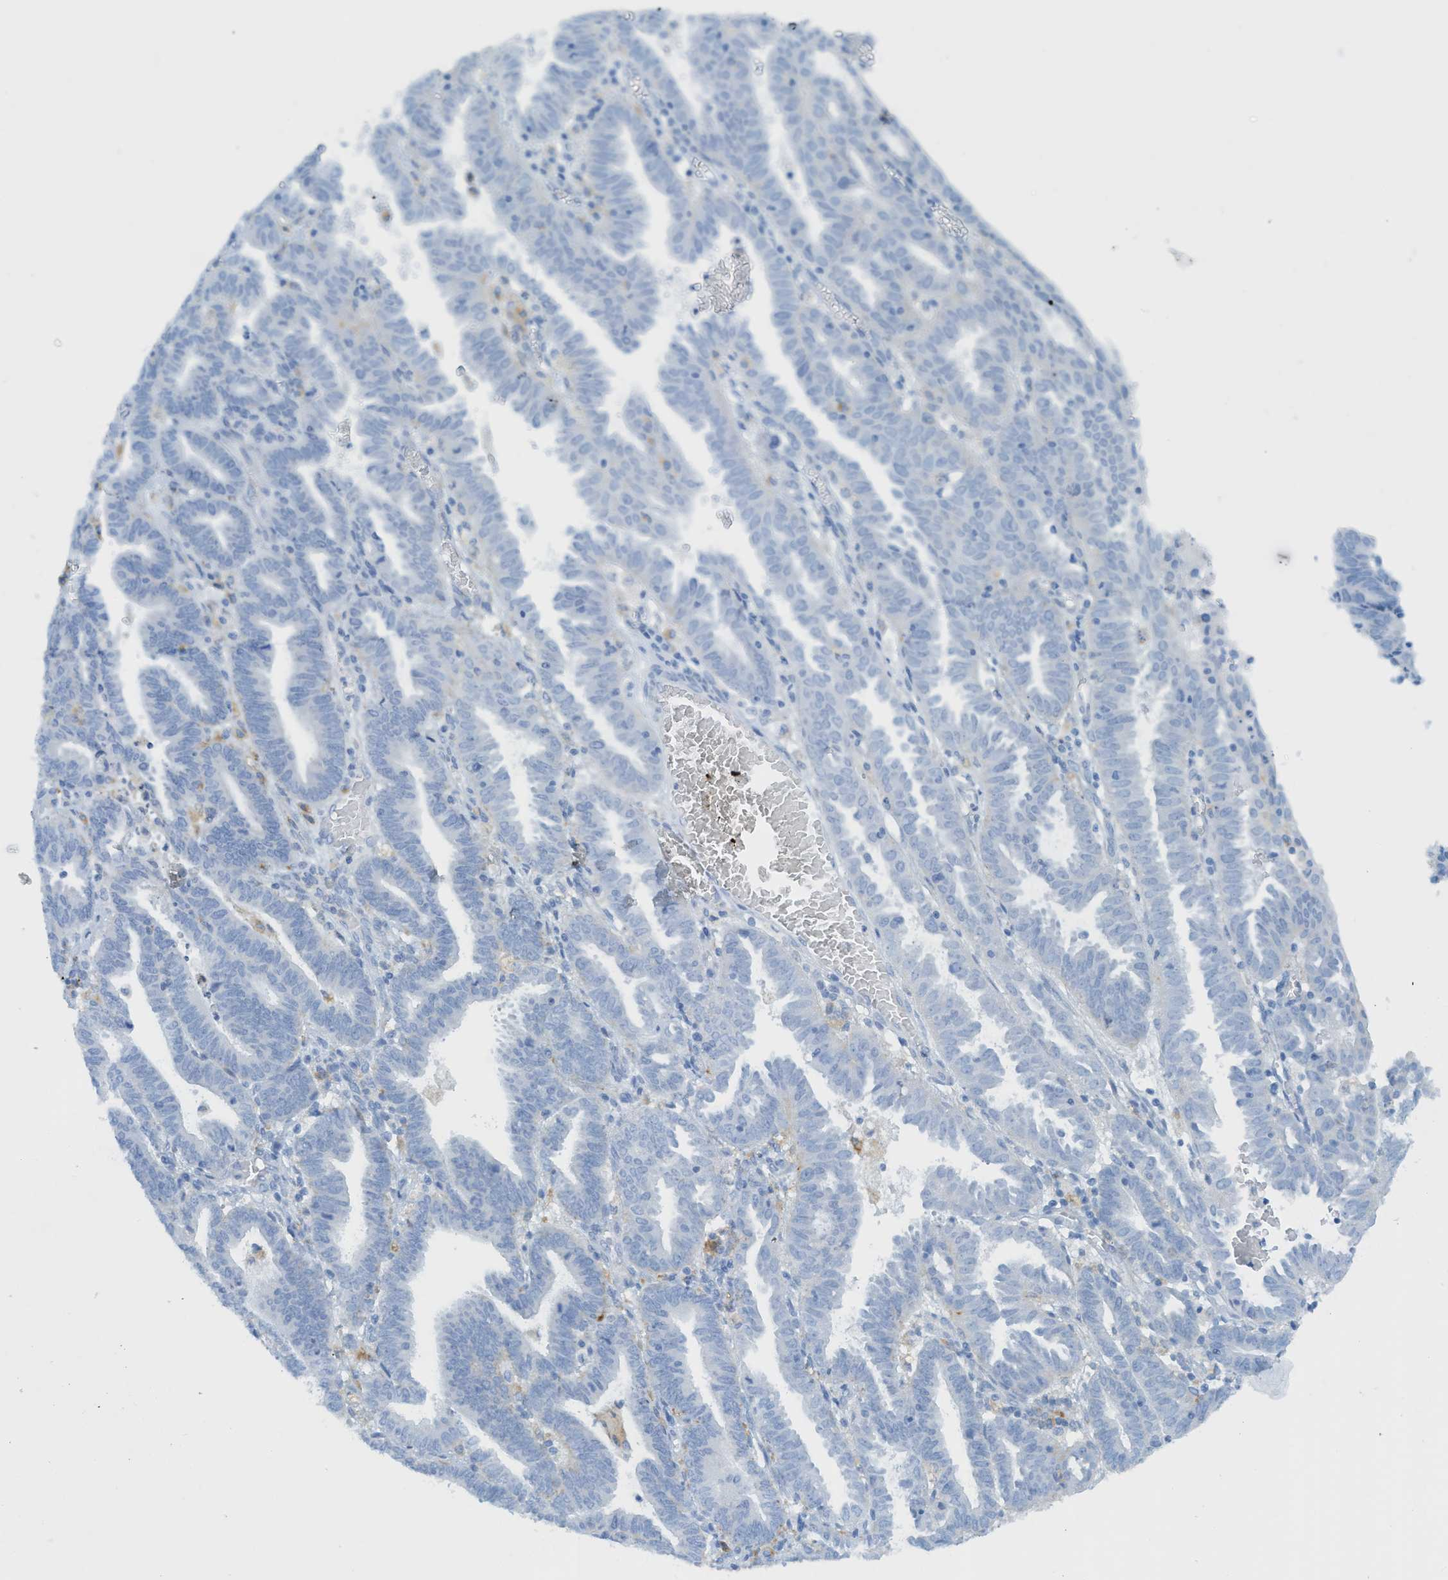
{"staining": {"intensity": "negative", "quantity": "none", "location": "none"}, "tissue": "endometrial cancer", "cell_type": "Tumor cells", "image_type": "cancer", "snomed": [{"axis": "morphology", "description": "Adenocarcinoma, NOS"}, {"axis": "topography", "description": "Uterus"}], "caption": "Human endometrial cancer stained for a protein using immunohistochemistry exhibits no staining in tumor cells.", "gene": "C21orf62", "patient": {"sex": "female", "age": 83}}